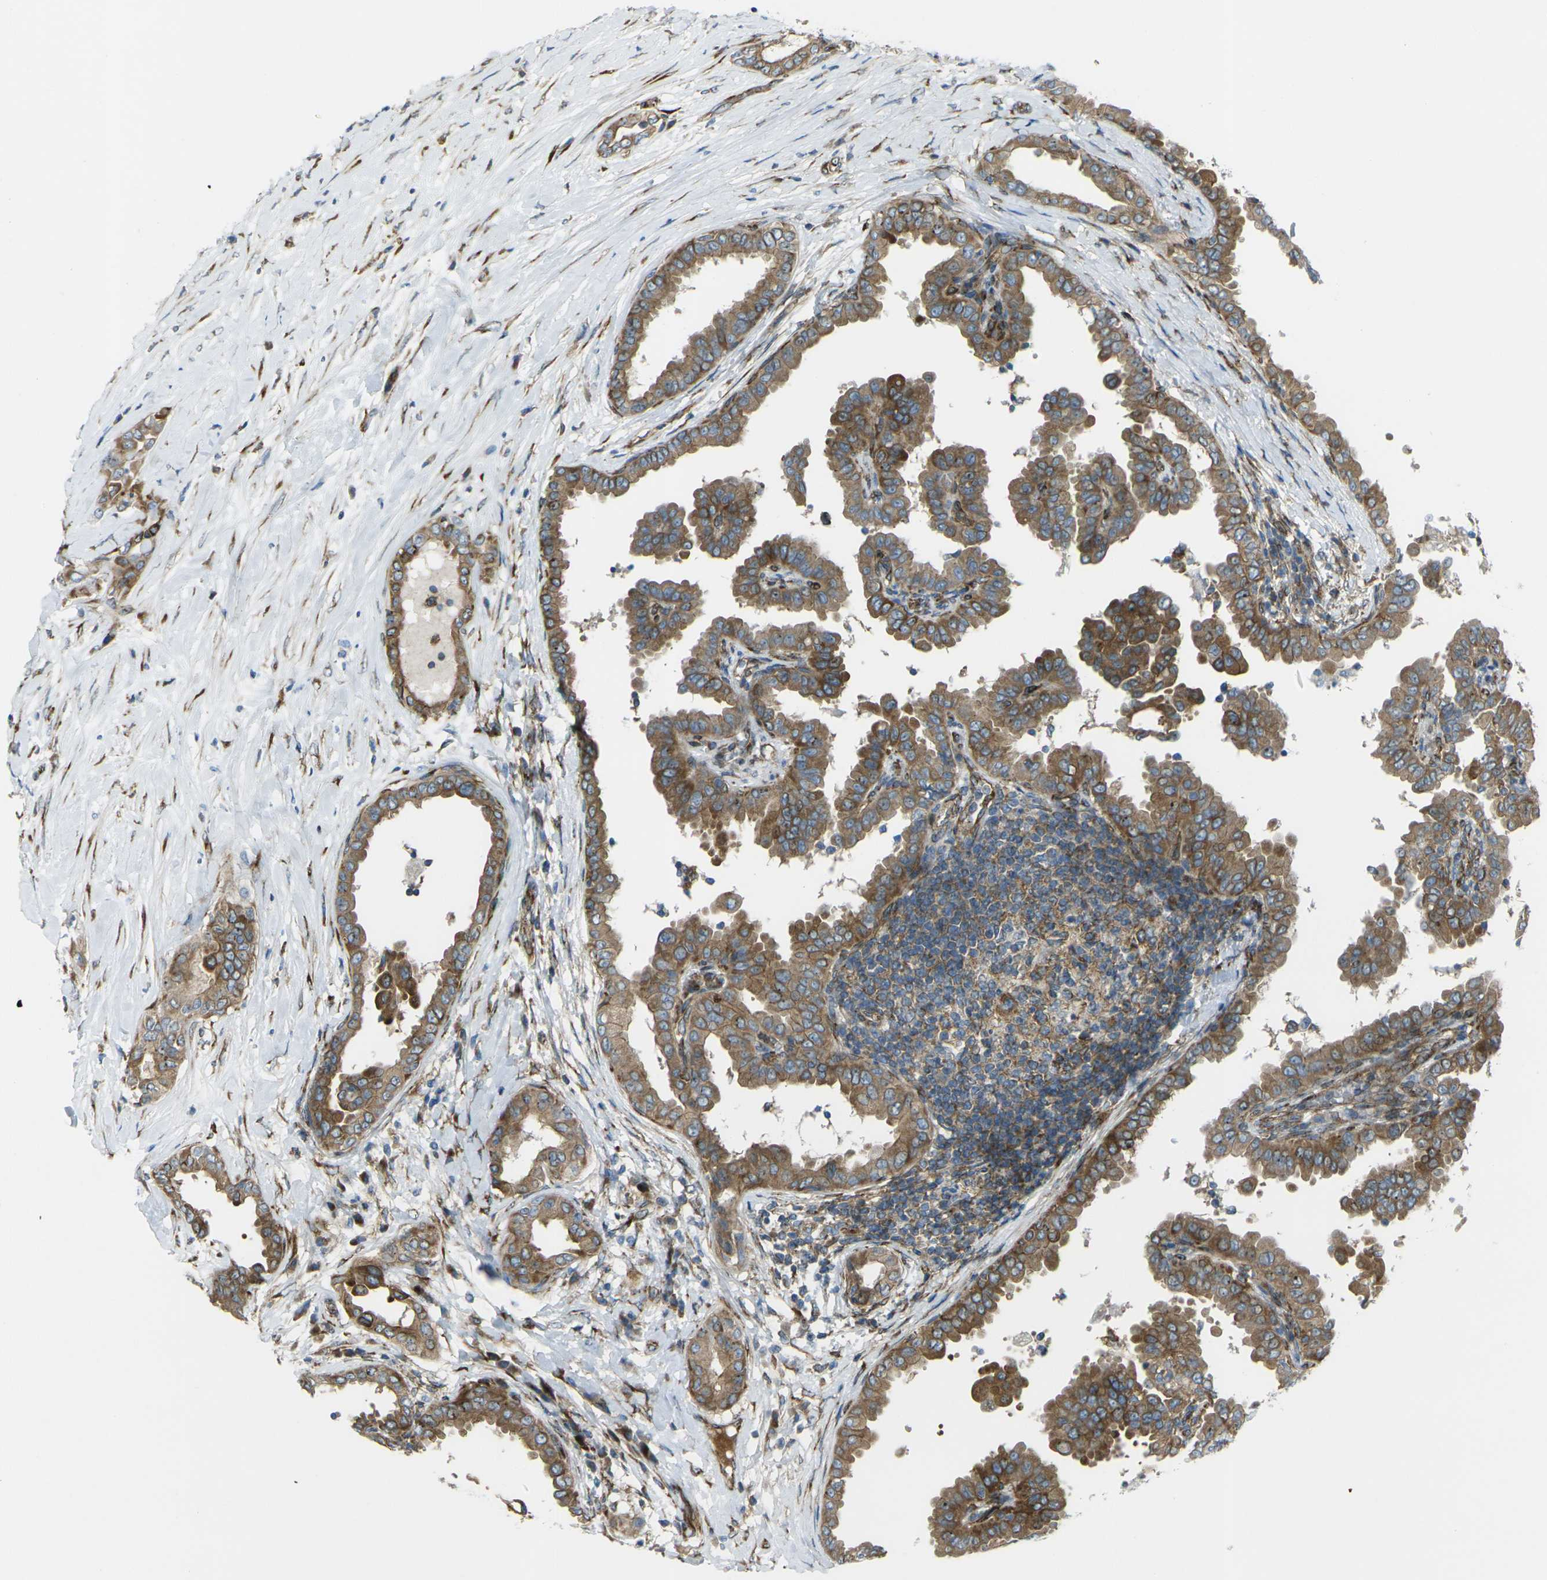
{"staining": {"intensity": "moderate", "quantity": ">75%", "location": "cytoplasmic/membranous"}, "tissue": "thyroid cancer", "cell_type": "Tumor cells", "image_type": "cancer", "snomed": [{"axis": "morphology", "description": "Papillary adenocarcinoma, NOS"}, {"axis": "topography", "description": "Thyroid gland"}], "caption": "Immunohistochemical staining of thyroid papillary adenocarcinoma reveals medium levels of moderate cytoplasmic/membranous expression in about >75% of tumor cells.", "gene": "CELSR2", "patient": {"sex": "male", "age": 33}}